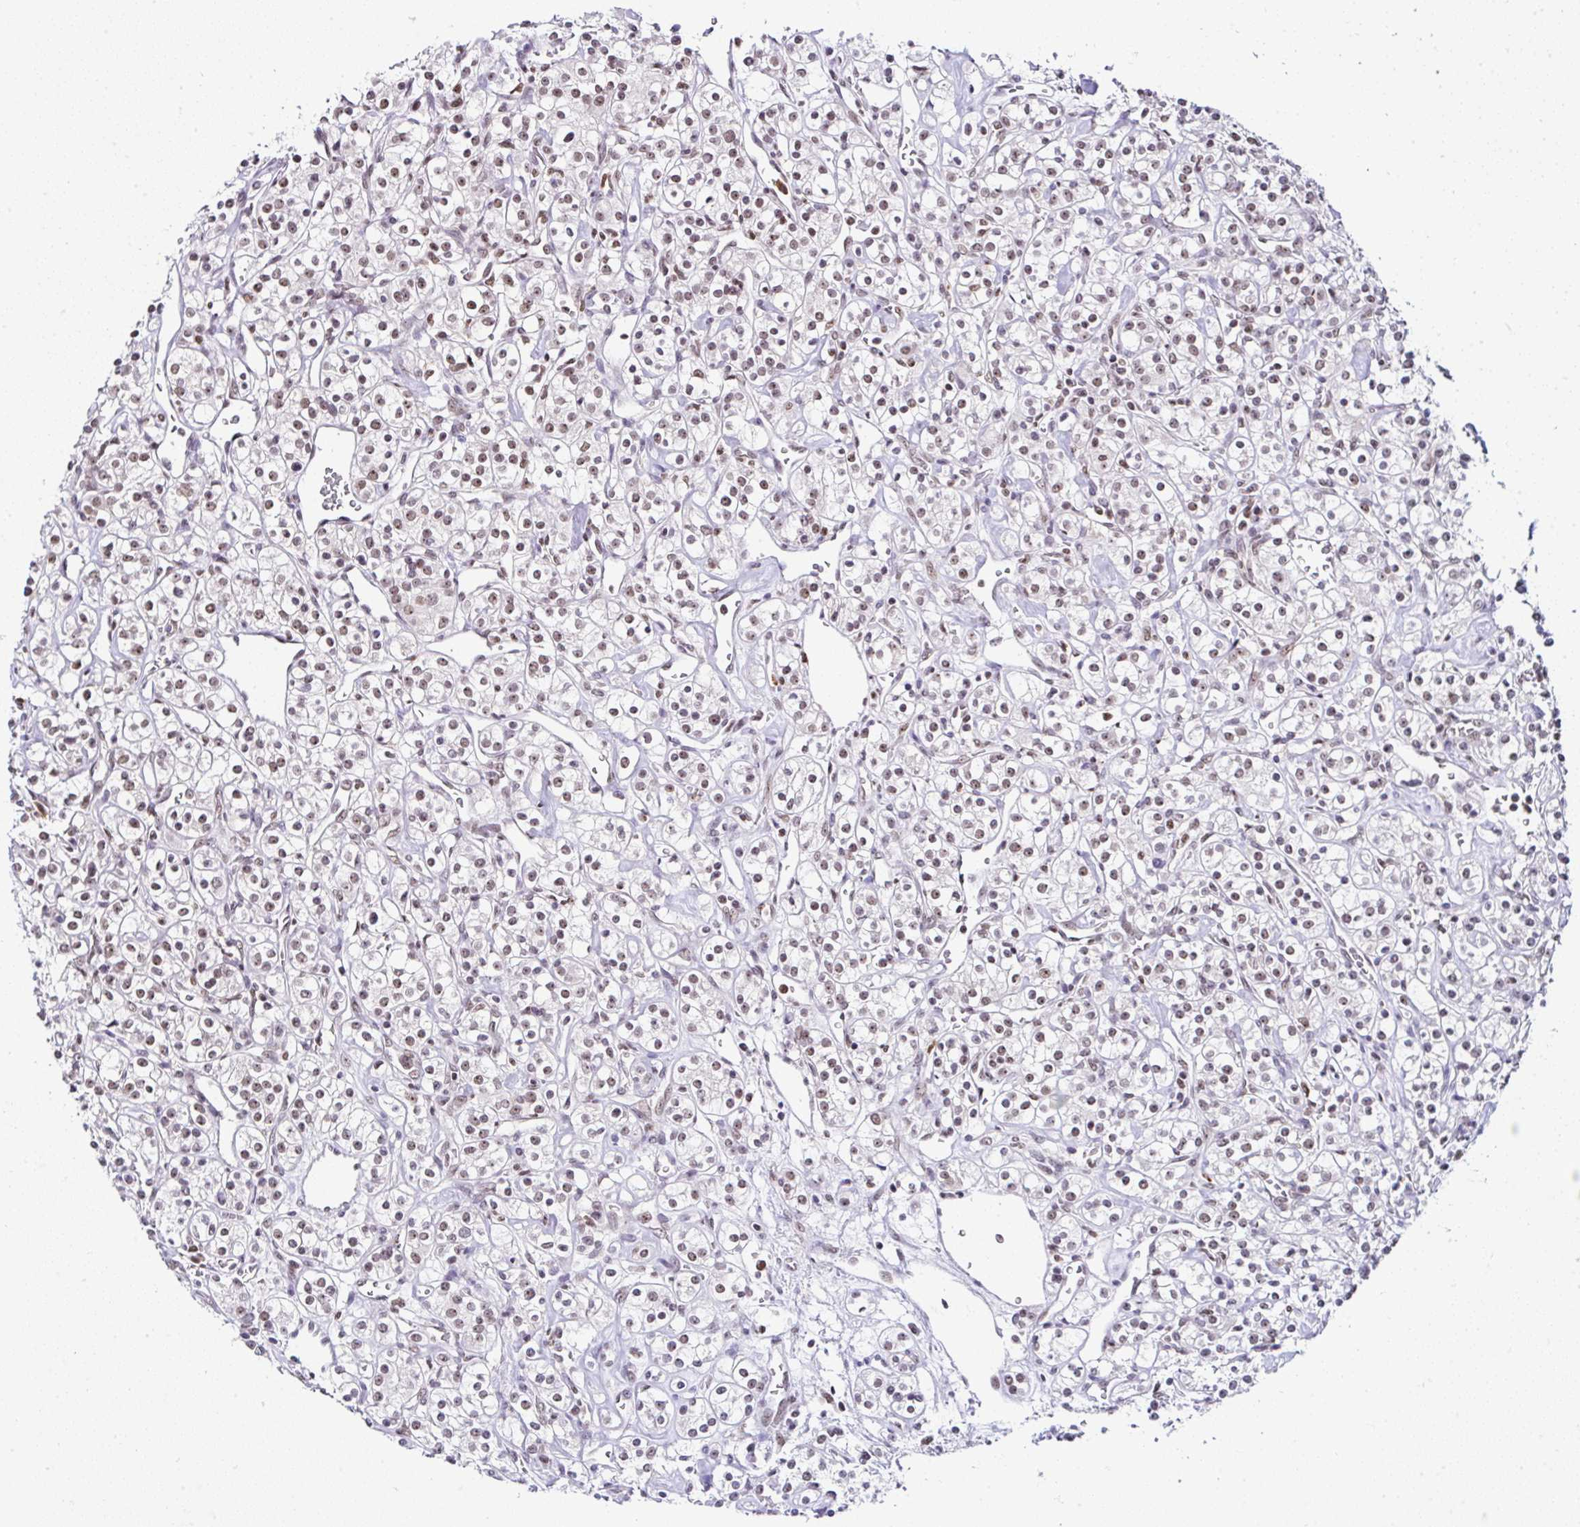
{"staining": {"intensity": "moderate", "quantity": ">75%", "location": "nuclear"}, "tissue": "renal cancer", "cell_type": "Tumor cells", "image_type": "cancer", "snomed": [{"axis": "morphology", "description": "Adenocarcinoma, NOS"}, {"axis": "topography", "description": "Kidney"}], "caption": "Immunohistochemical staining of renal cancer exhibits medium levels of moderate nuclear expression in approximately >75% of tumor cells.", "gene": "PTPN2", "patient": {"sex": "male", "age": 77}}